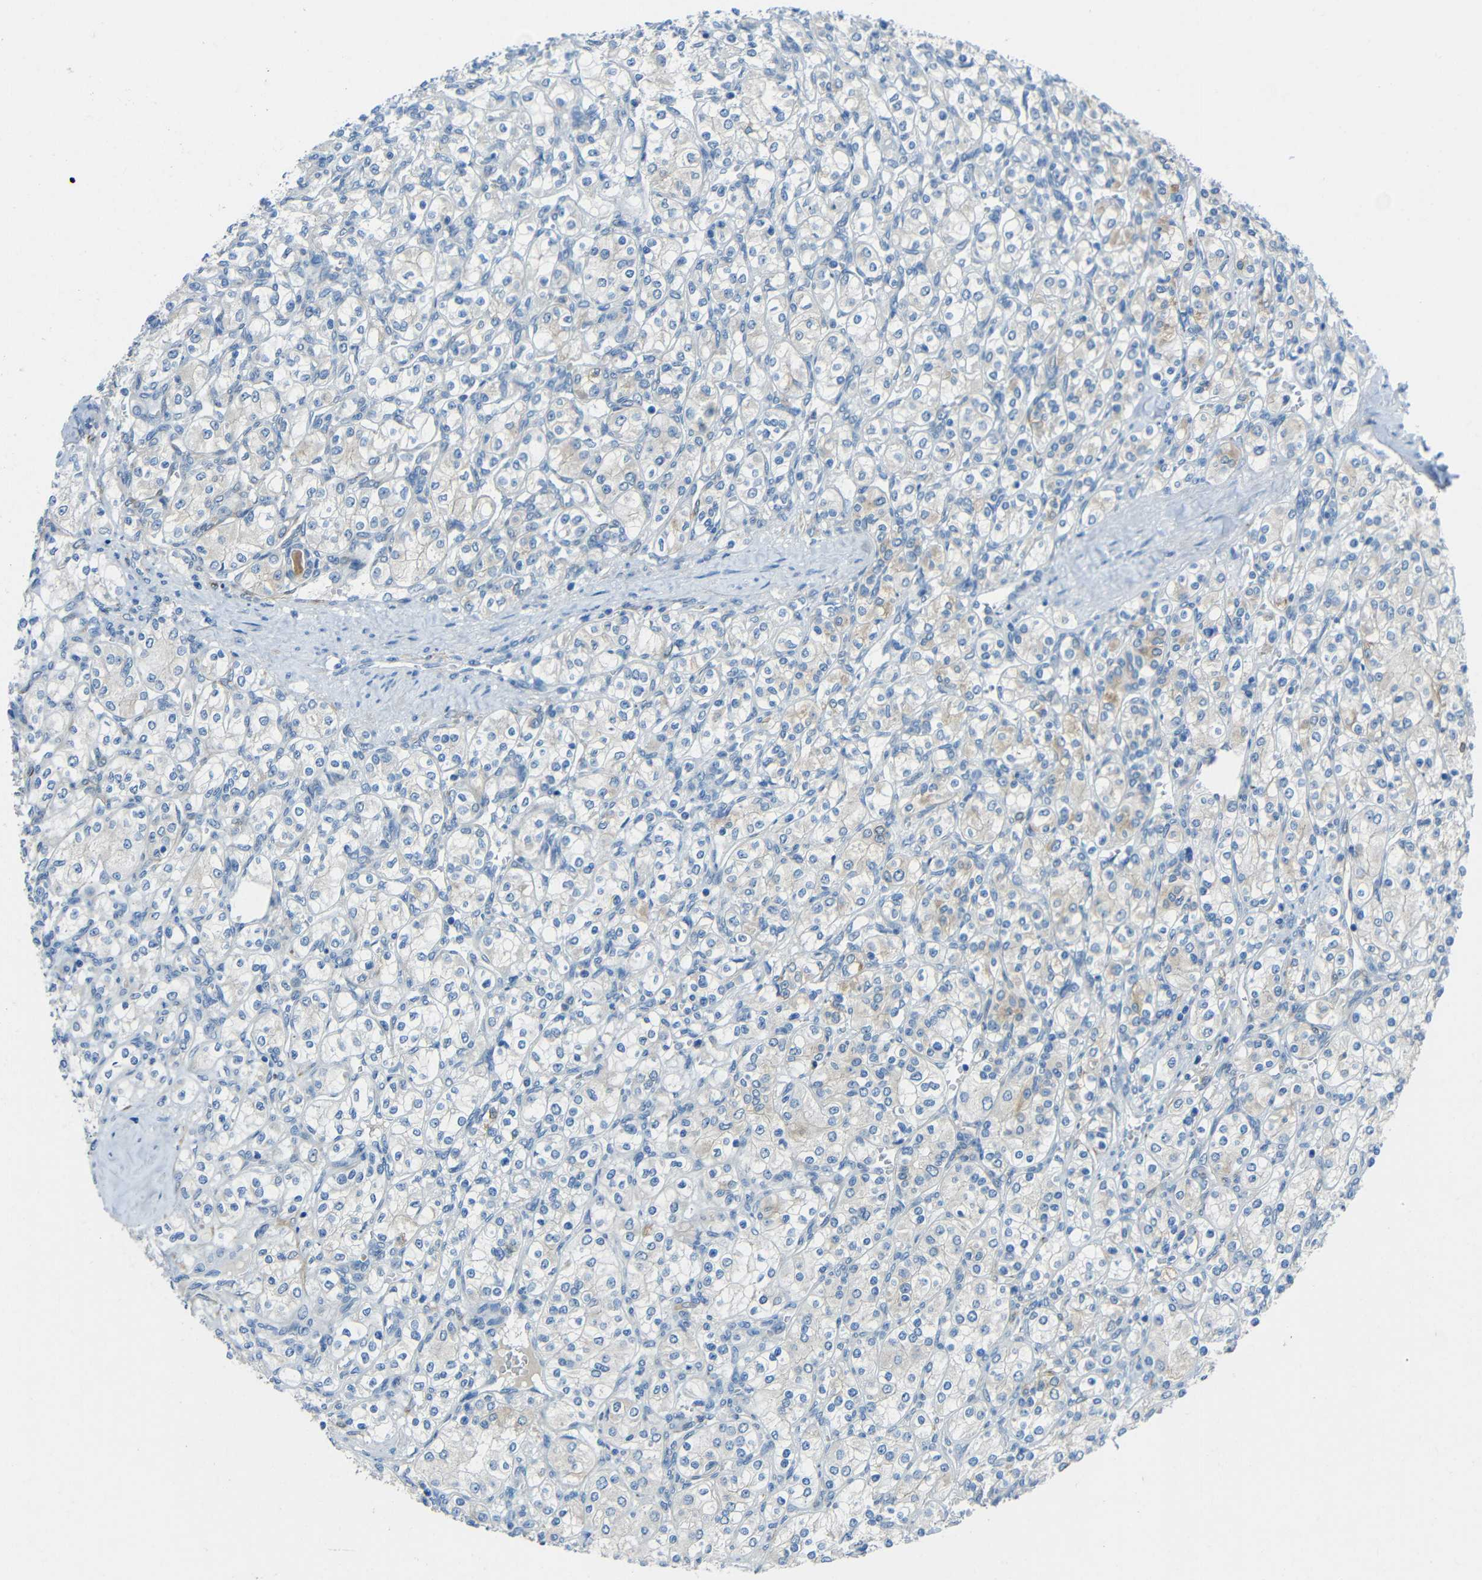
{"staining": {"intensity": "negative", "quantity": "none", "location": "none"}, "tissue": "renal cancer", "cell_type": "Tumor cells", "image_type": "cancer", "snomed": [{"axis": "morphology", "description": "Adenocarcinoma, NOS"}, {"axis": "topography", "description": "Kidney"}], "caption": "Renal adenocarcinoma stained for a protein using IHC displays no staining tumor cells.", "gene": "DCLK1", "patient": {"sex": "male", "age": 77}}